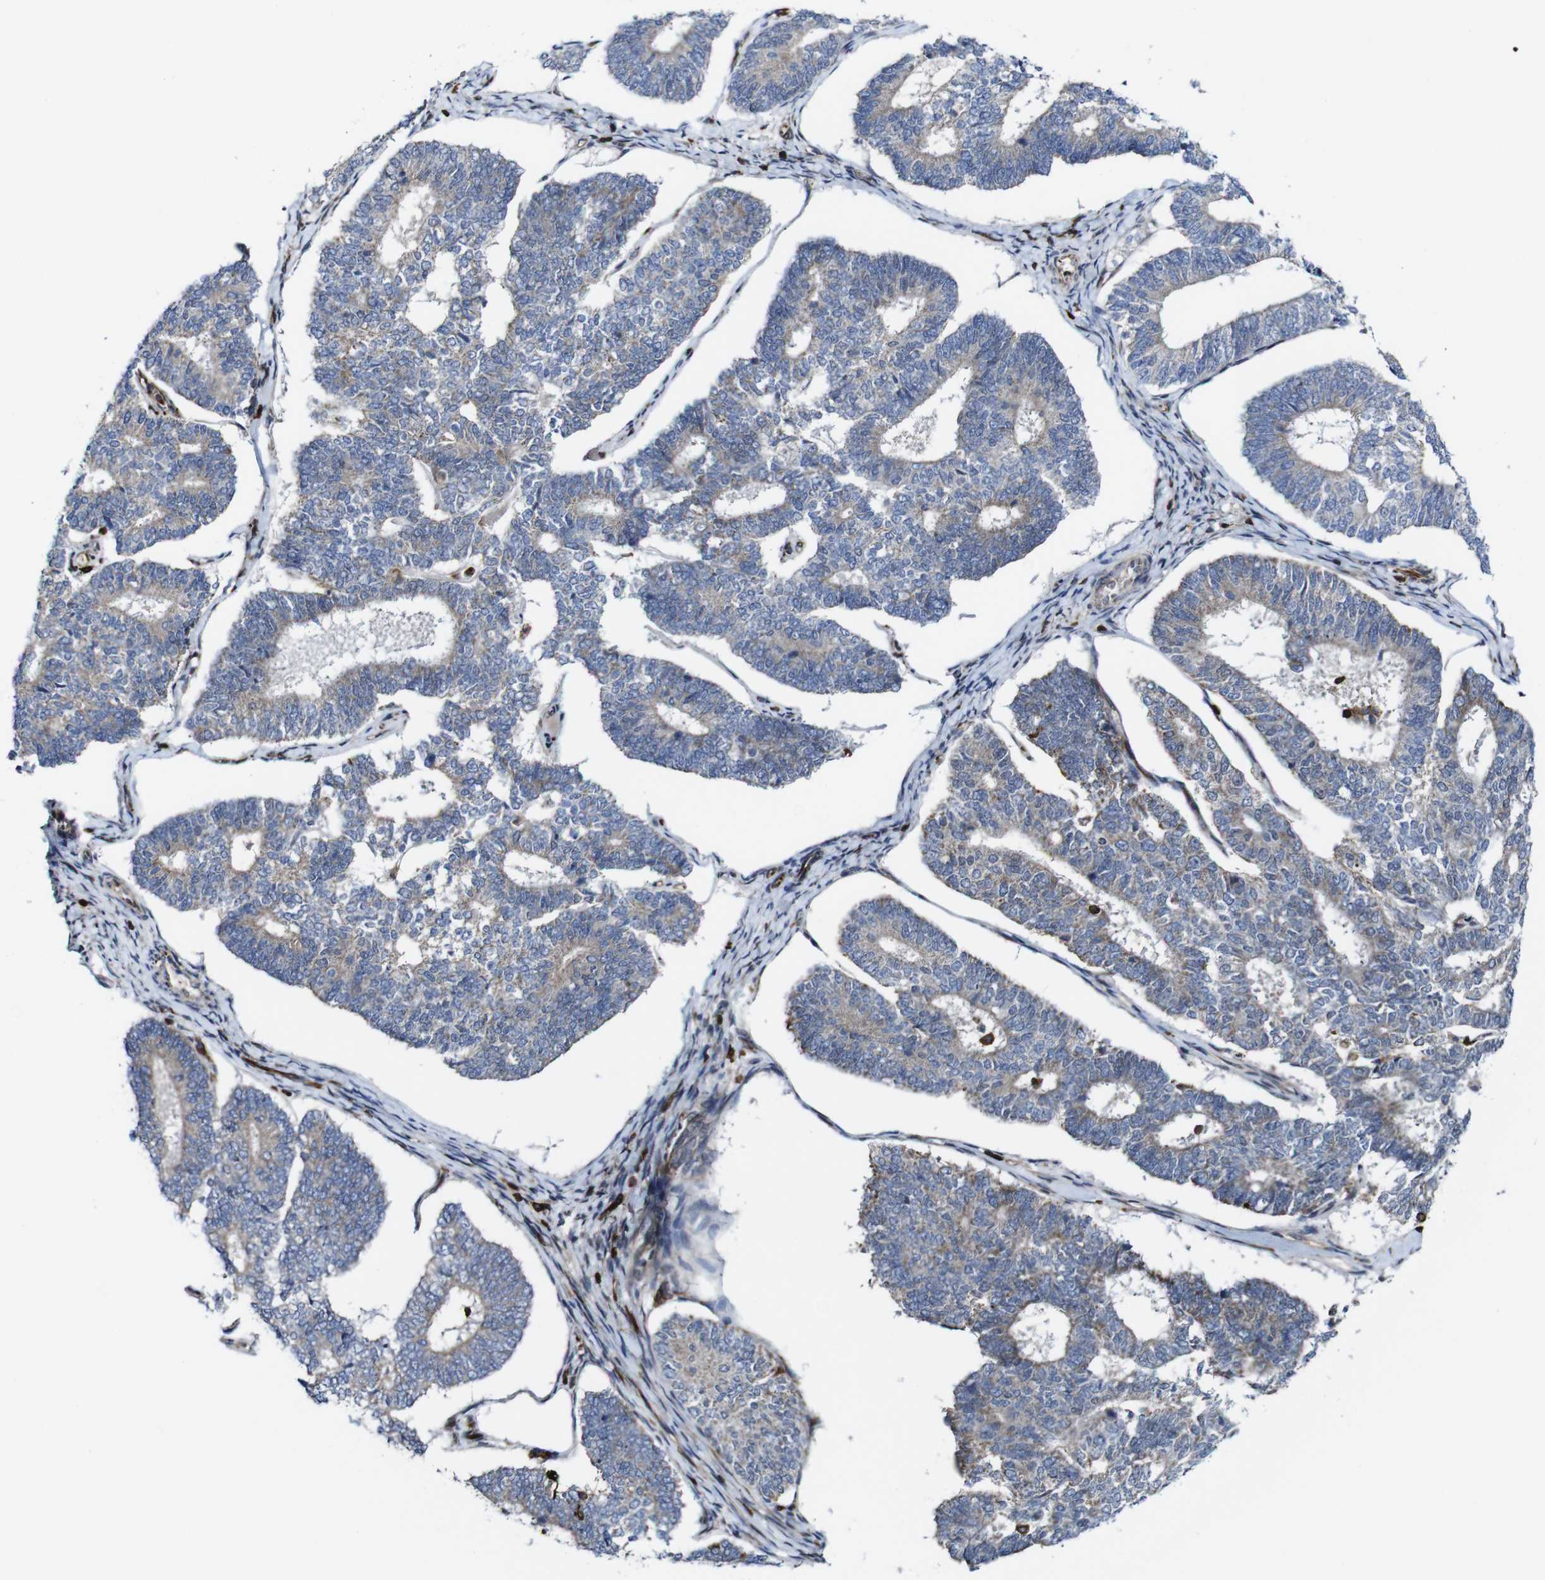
{"staining": {"intensity": "weak", "quantity": ">75%", "location": "cytoplasmic/membranous"}, "tissue": "endometrial cancer", "cell_type": "Tumor cells", "image_type": "cancer", "snomed": [{"axis": "morphology", "description": "Adenocarcinoma, NOS"}, {"axis": "topography", "description": "Endometrium"}], "caption": "Immunohistochemistry (IHC) micrograph of neoplastic tissue: human endometrial adenocarcinoma stained using IHC demonstrates low levels of weak protein expression localized specifically in the cytoplasmic/membranous of tumor cells, appearing as a cytoplasmic/membranous brown color.", "gene": "JAK2", "patient": {"sex": "female", "age": 70}}